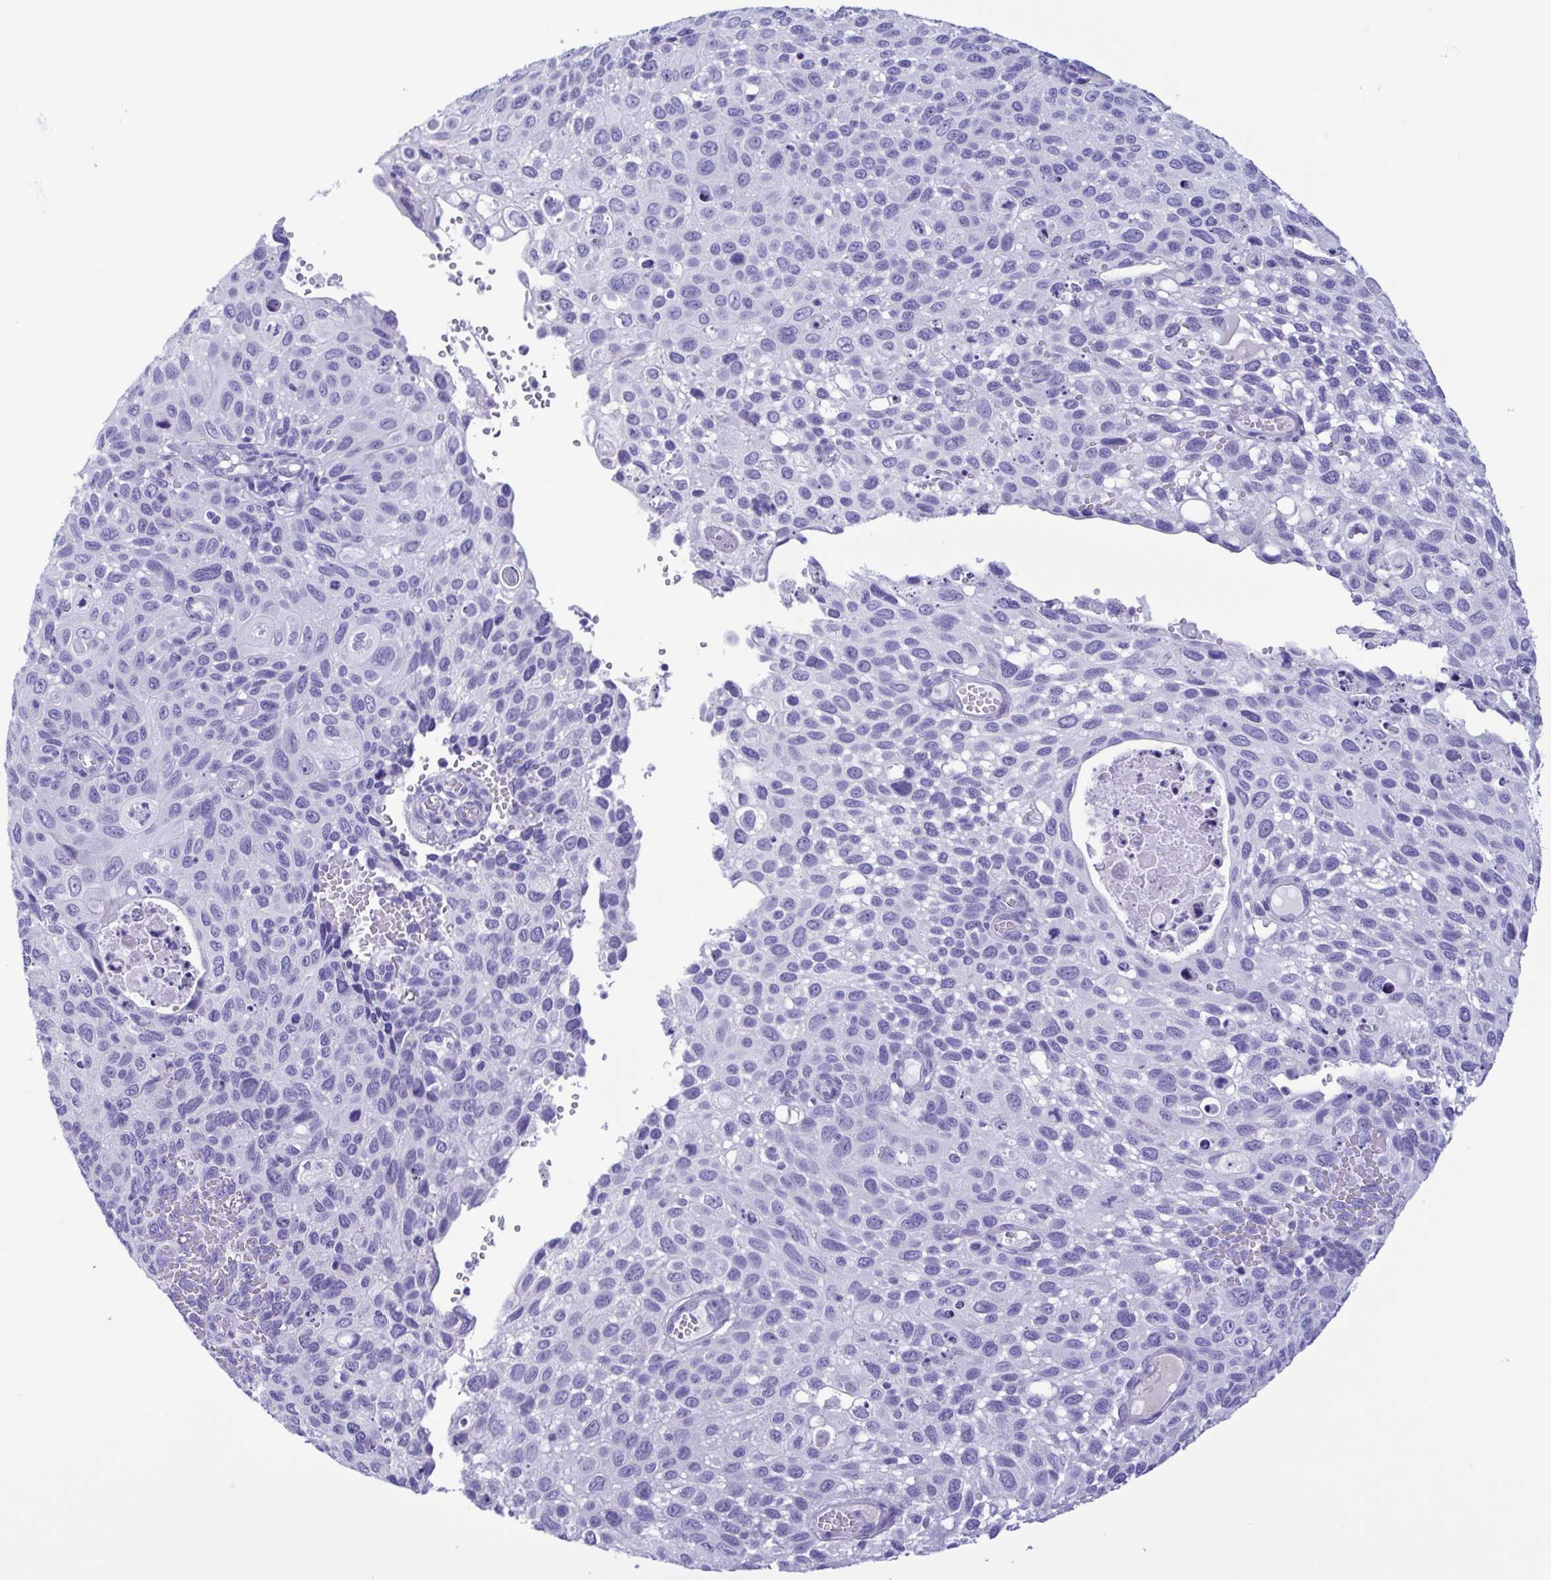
{"staining": {"intensity": "negative", "quantity": "none", "location": "none"}, "tissue": "cervical cancer", "cell_type": "Tumor cells", "image_type": "cancer", "snomed": [{"axis": "morphology", "description": "Squamous cell carcinoma, NOS"}, {"axis": "topography", "description": "Cervix"}], "caption": "There is no significant expression in tumor cells of cervical squamous cell carcinoma.", "gene": "TSPY2", "patient": {"sex": "female", "age": 70}}